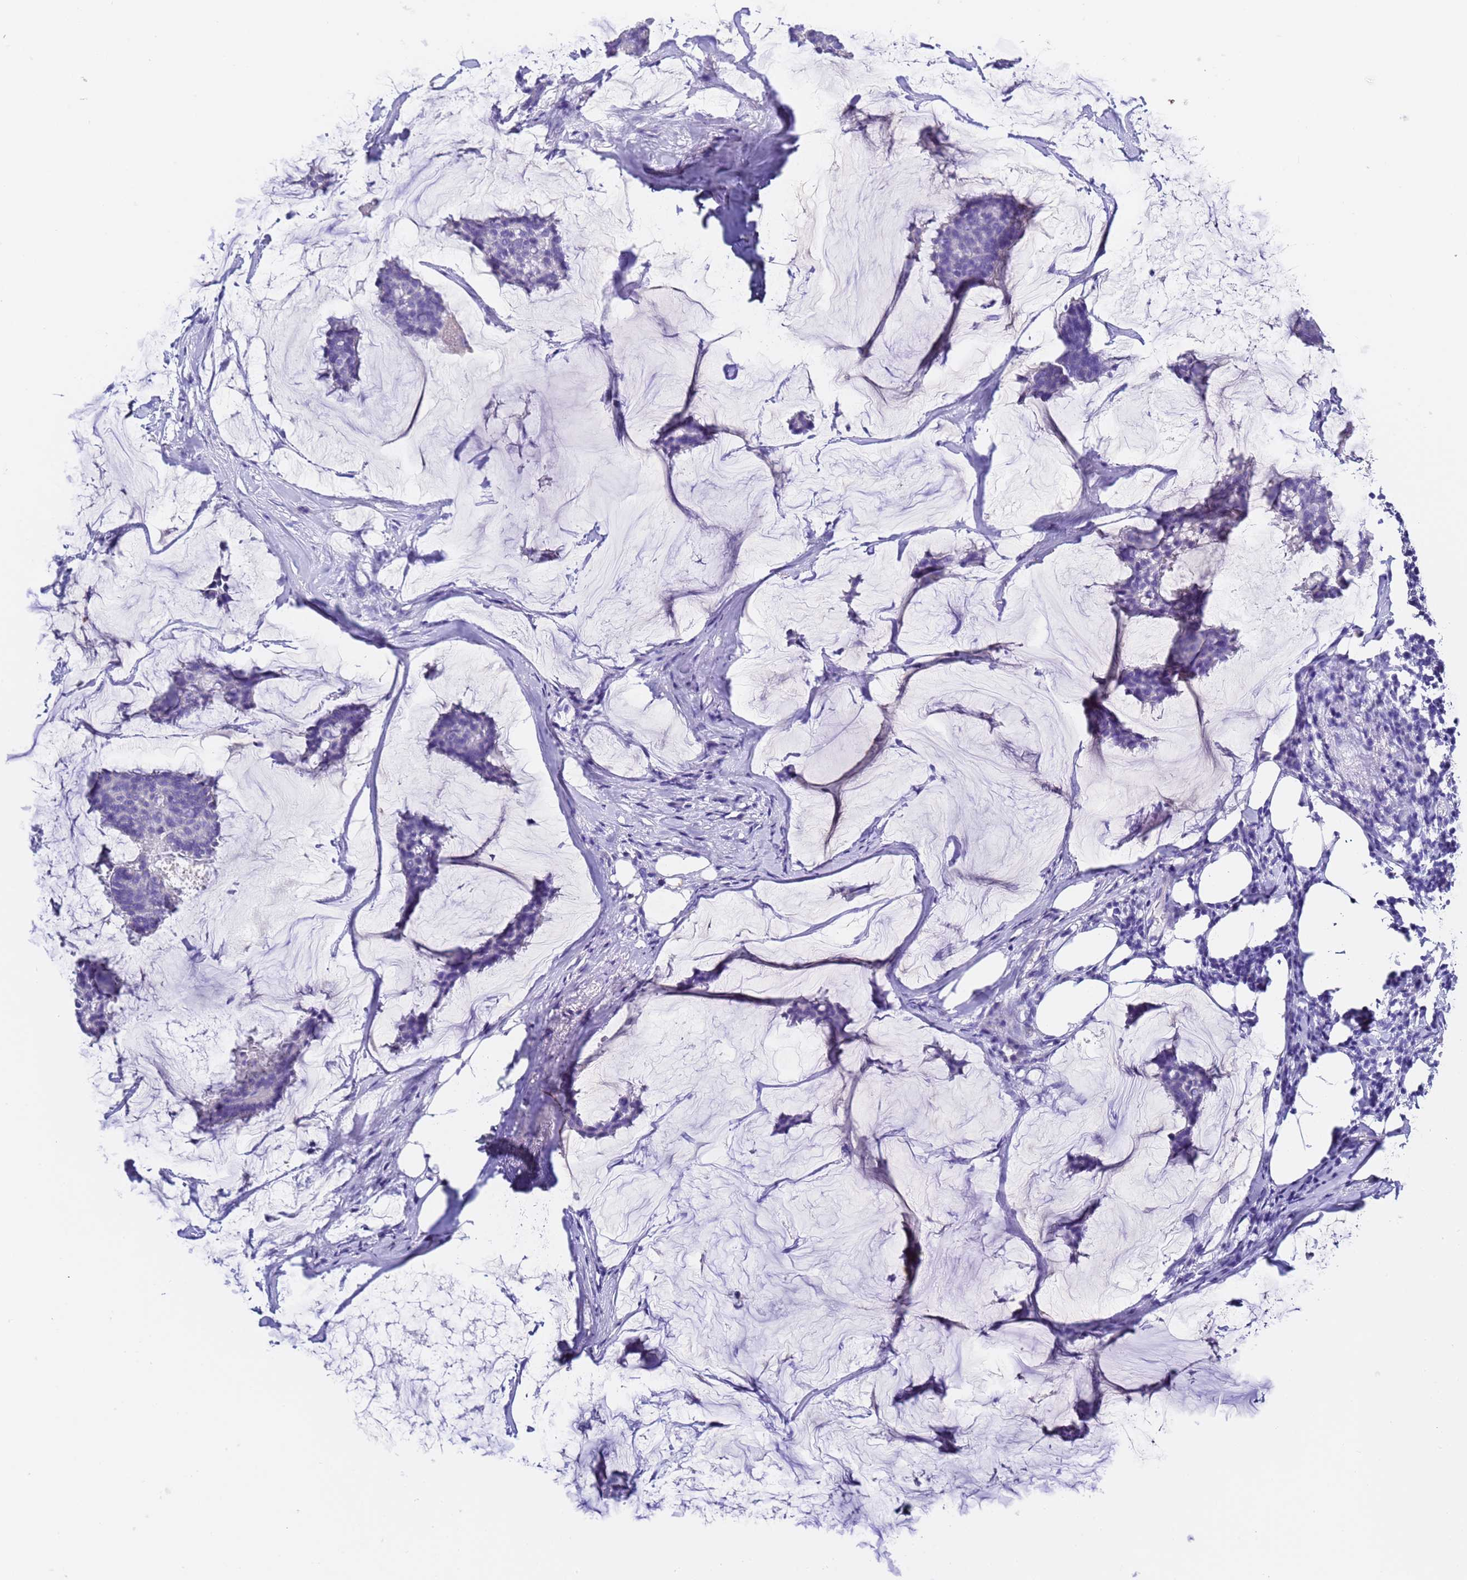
{"staining": {"intensity": "negative", "quantity": "none", "location": "none"}, "tissue": "breast cancer", "cell_type": "Tumor cells", "image_type": "cancer", "snomed": [{"axis": "morphology", "description": "Duct carcinoma"}, {"axis": "topography", "description": "Breast"}], "caption": "Tumor cells show no significant positivity in breast cancer (invasive ductal carcinoma).", "gene": "GABRA1", "patient": {"sex": "female", "age": 93}}